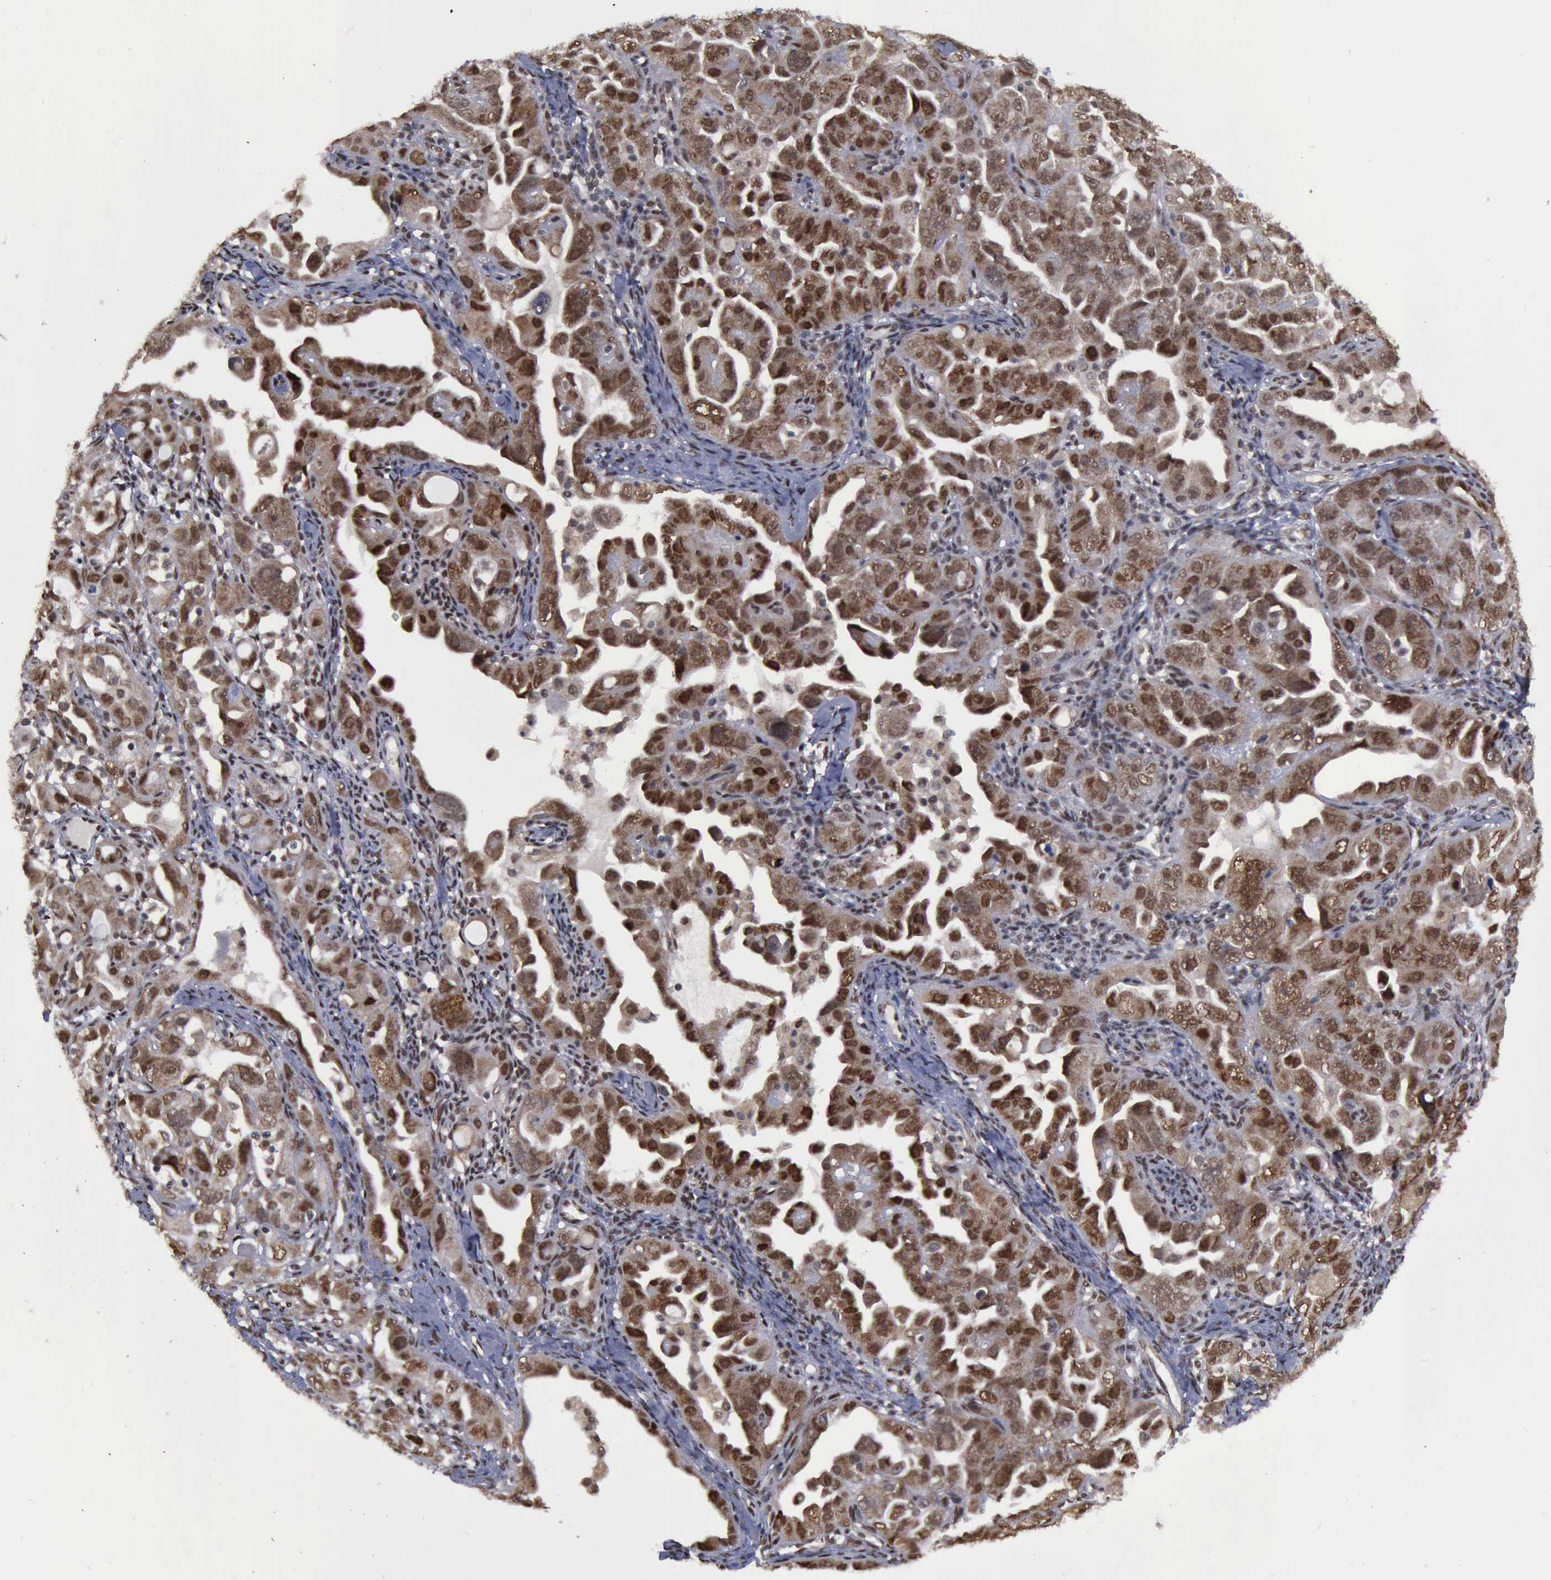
{"staining": {"intensity": "strong", "quantity": ">75%", "location": "cytoplasmic/membranous,nuclear"}, "tissue": "ovarian cancer", "cell_type": "Tumor cells", "image_type": "cancer", "snomed": [{"axis": "morphology", "description": "Cystadenocarcinoma, serous, NOS"}, {"axis": "topography", "description": "Ovary"}], "caption": "About >75% of tumor cells in ovarian serous cystadenocarcinoma reveal strong cytoplasmic/membranous and nuclear protein positivity as visualized by brown immunohistochemical staining.", "gene": "RTCB", "patient": {"sex": "female", "age": 66}}